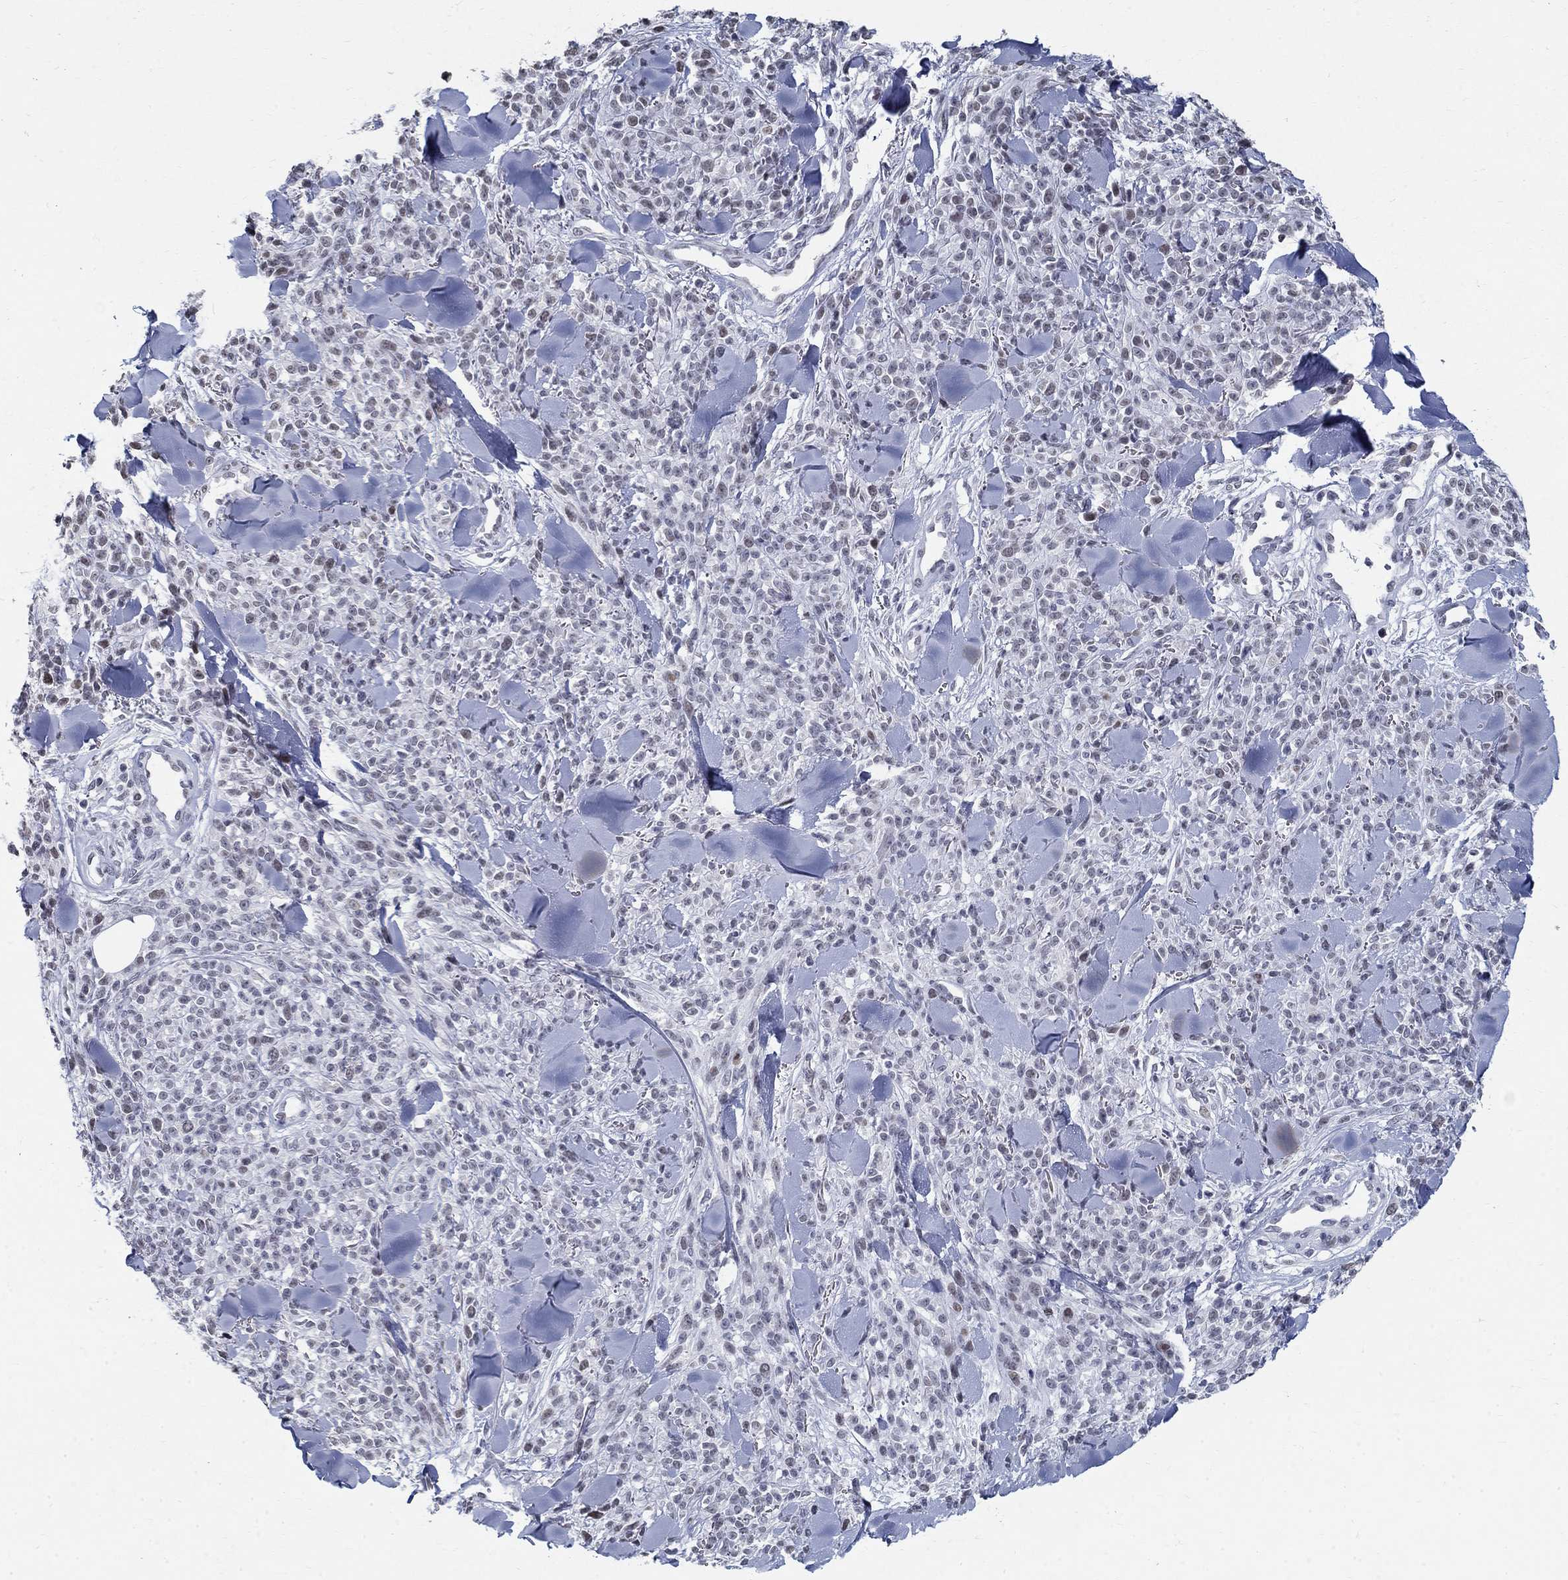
{"staining": {"intensity": "moderate", "quantity": "<25%", "location": "nuclear"}, "tissue": "melanoma", "cell_type": "Tumor cells", "image_type": "cancer", "snomed": [{"axis": "morphology", "description": "Malignant melanoma, NOS"}, {"axis": "topography", "description": "Skin"}, {"axis": "topography", "description": "Skin of trunk"}], "caption": "Immunohistochemical staining of human melanoma demonstrates low levels of moderate nuclear protein positivity in approximately <25% of tumor cells. (DAB (3,3'-diaminobenzidine) IHC, brown staining for protein, blue staining for nuclei).", "gene": "BHLHE22", "patient": {"sex": "male", "age": 74}}